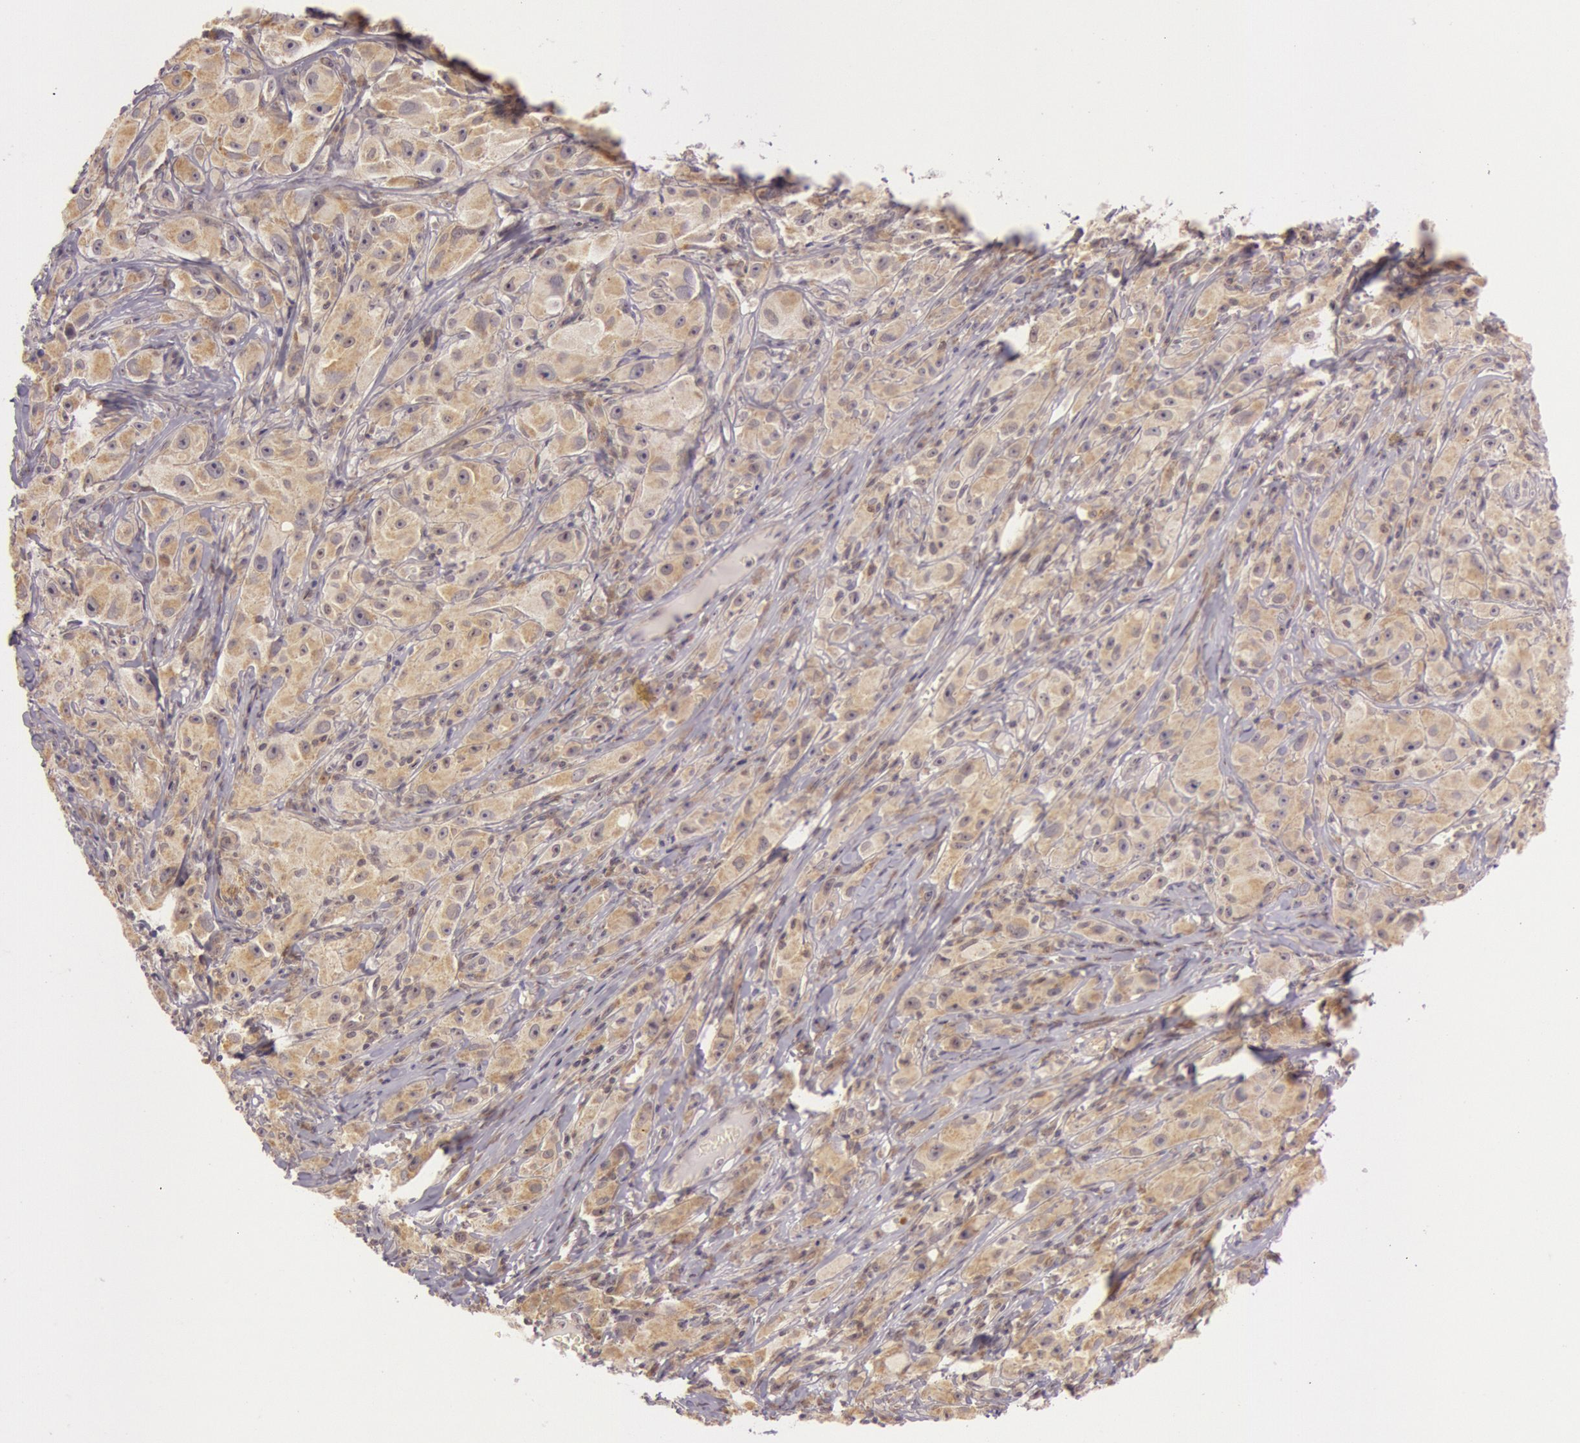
{"staining": {"intensity": "moderate", "quantity": ">75%", "location": "cytoplasmic/membranous"}, "tissue": "melanoma", "cell_type": "Tumor cells", "image_type": "cancer", "snomed": [{"axis": "morphology", "description": "Malignant melanoma, NOS"}, {"axis": "topography", "description": "Skin"}], "caption": "Melanoma tissue demonstrates moderate cytoplasmic/membranous positivity in about >75% of tumor cells, visualized by immunohistochemistry.", "gene": "CDK16", "patient": {"sex": "male", "age": 56}}